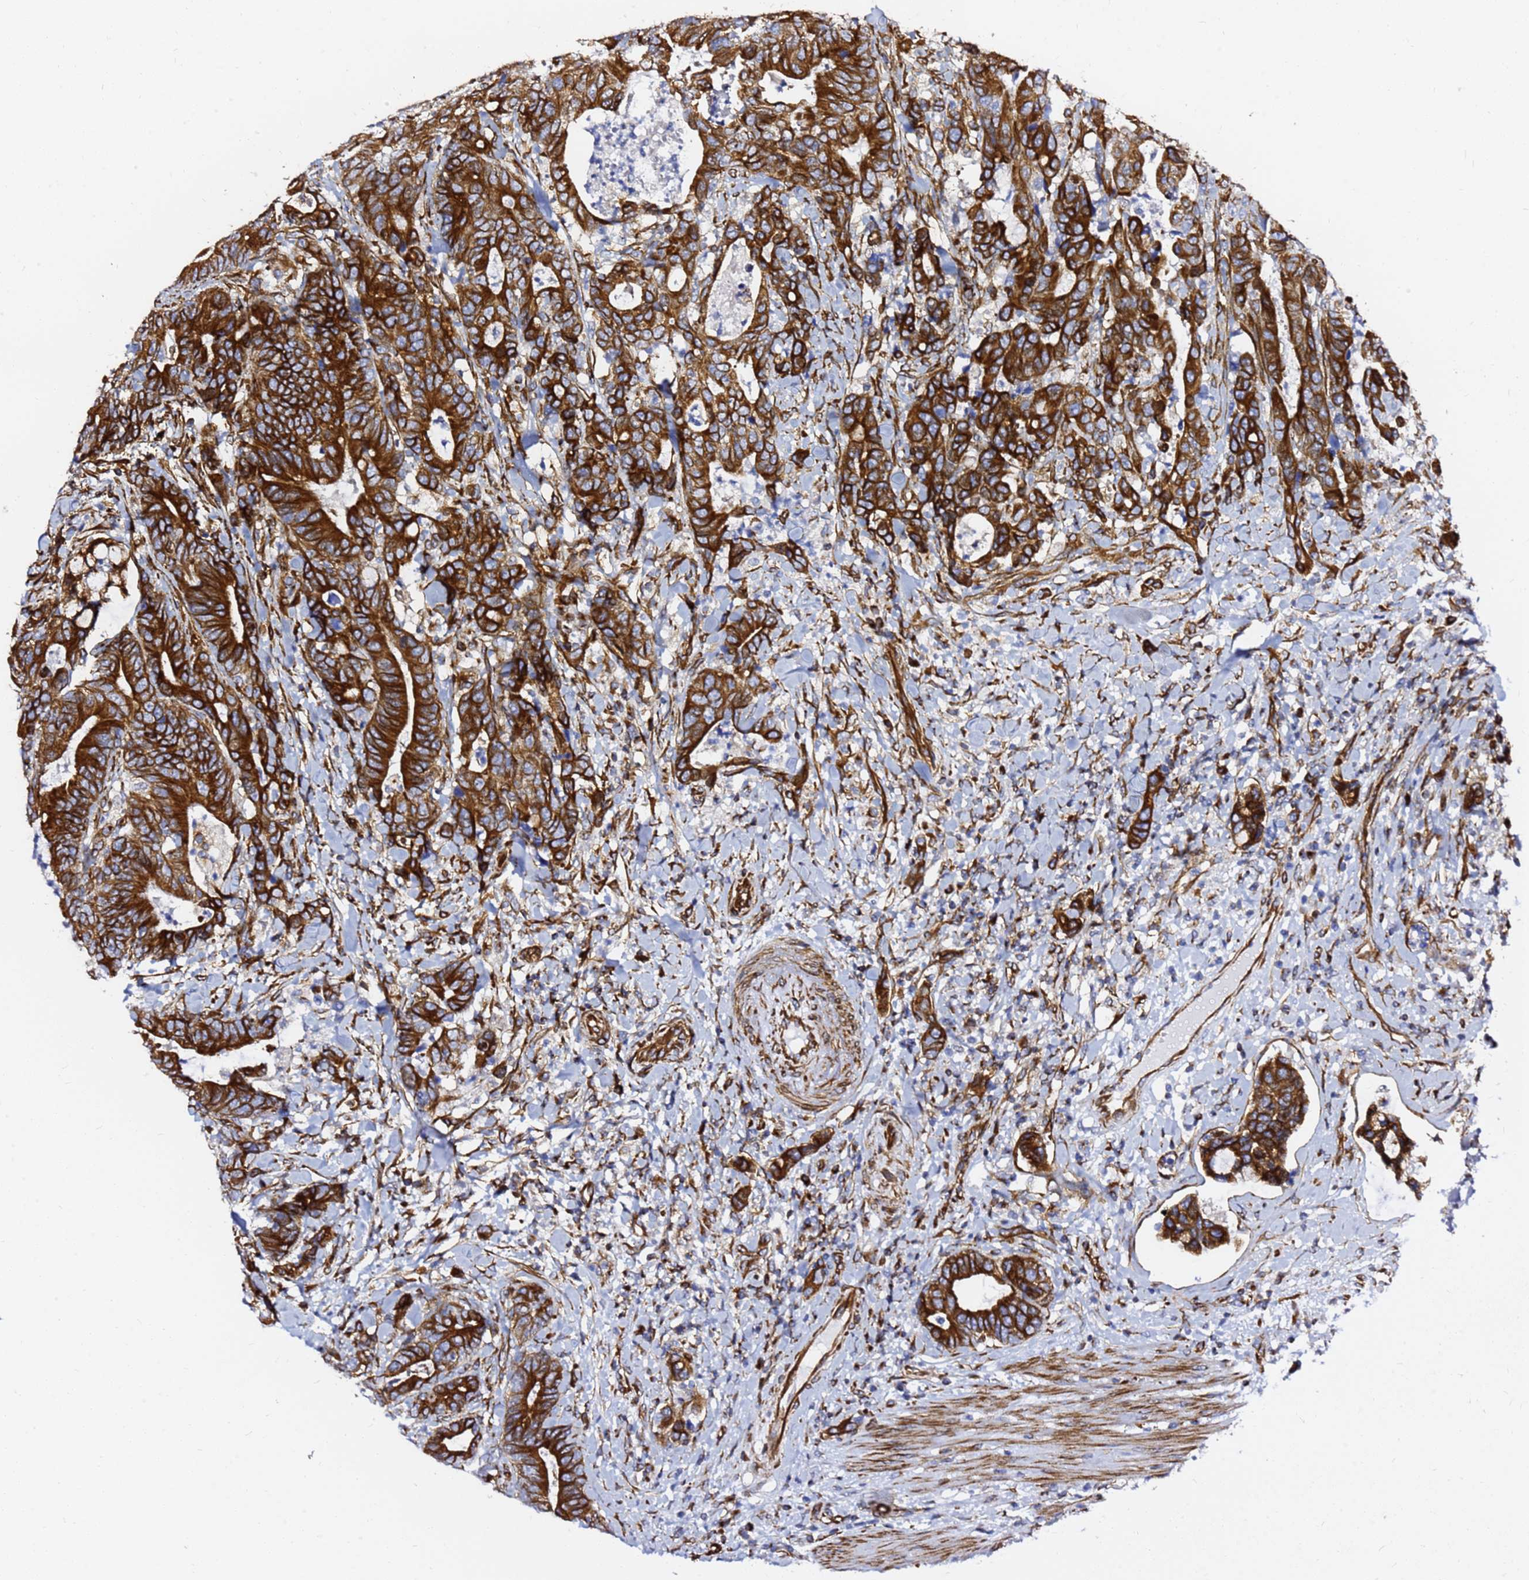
{"staining": {"intensity": "strong", "quantity": ">75%", "location": "cytoplasmic/membranous"}, "tissue": "colorectal cancer", "cell_type": "Tumor cells", "image_type": "cancer", "snomed": [{"axis": "morphology", "description": "Adenocarcinoma, NOS"}, {"axis": "topography", "description": "Colon"}], "caption": "The photomicrograph reveals staining of colorectal adenocarcinoma, revealing strong cytoplasmic/membranous protein expression (brown color) within tumor cells. The protein of interest is shown in brown color, while the nuclei are stained blue.", "gene": "TUBA8", "patient": {"sex": "female", "age": 82}}